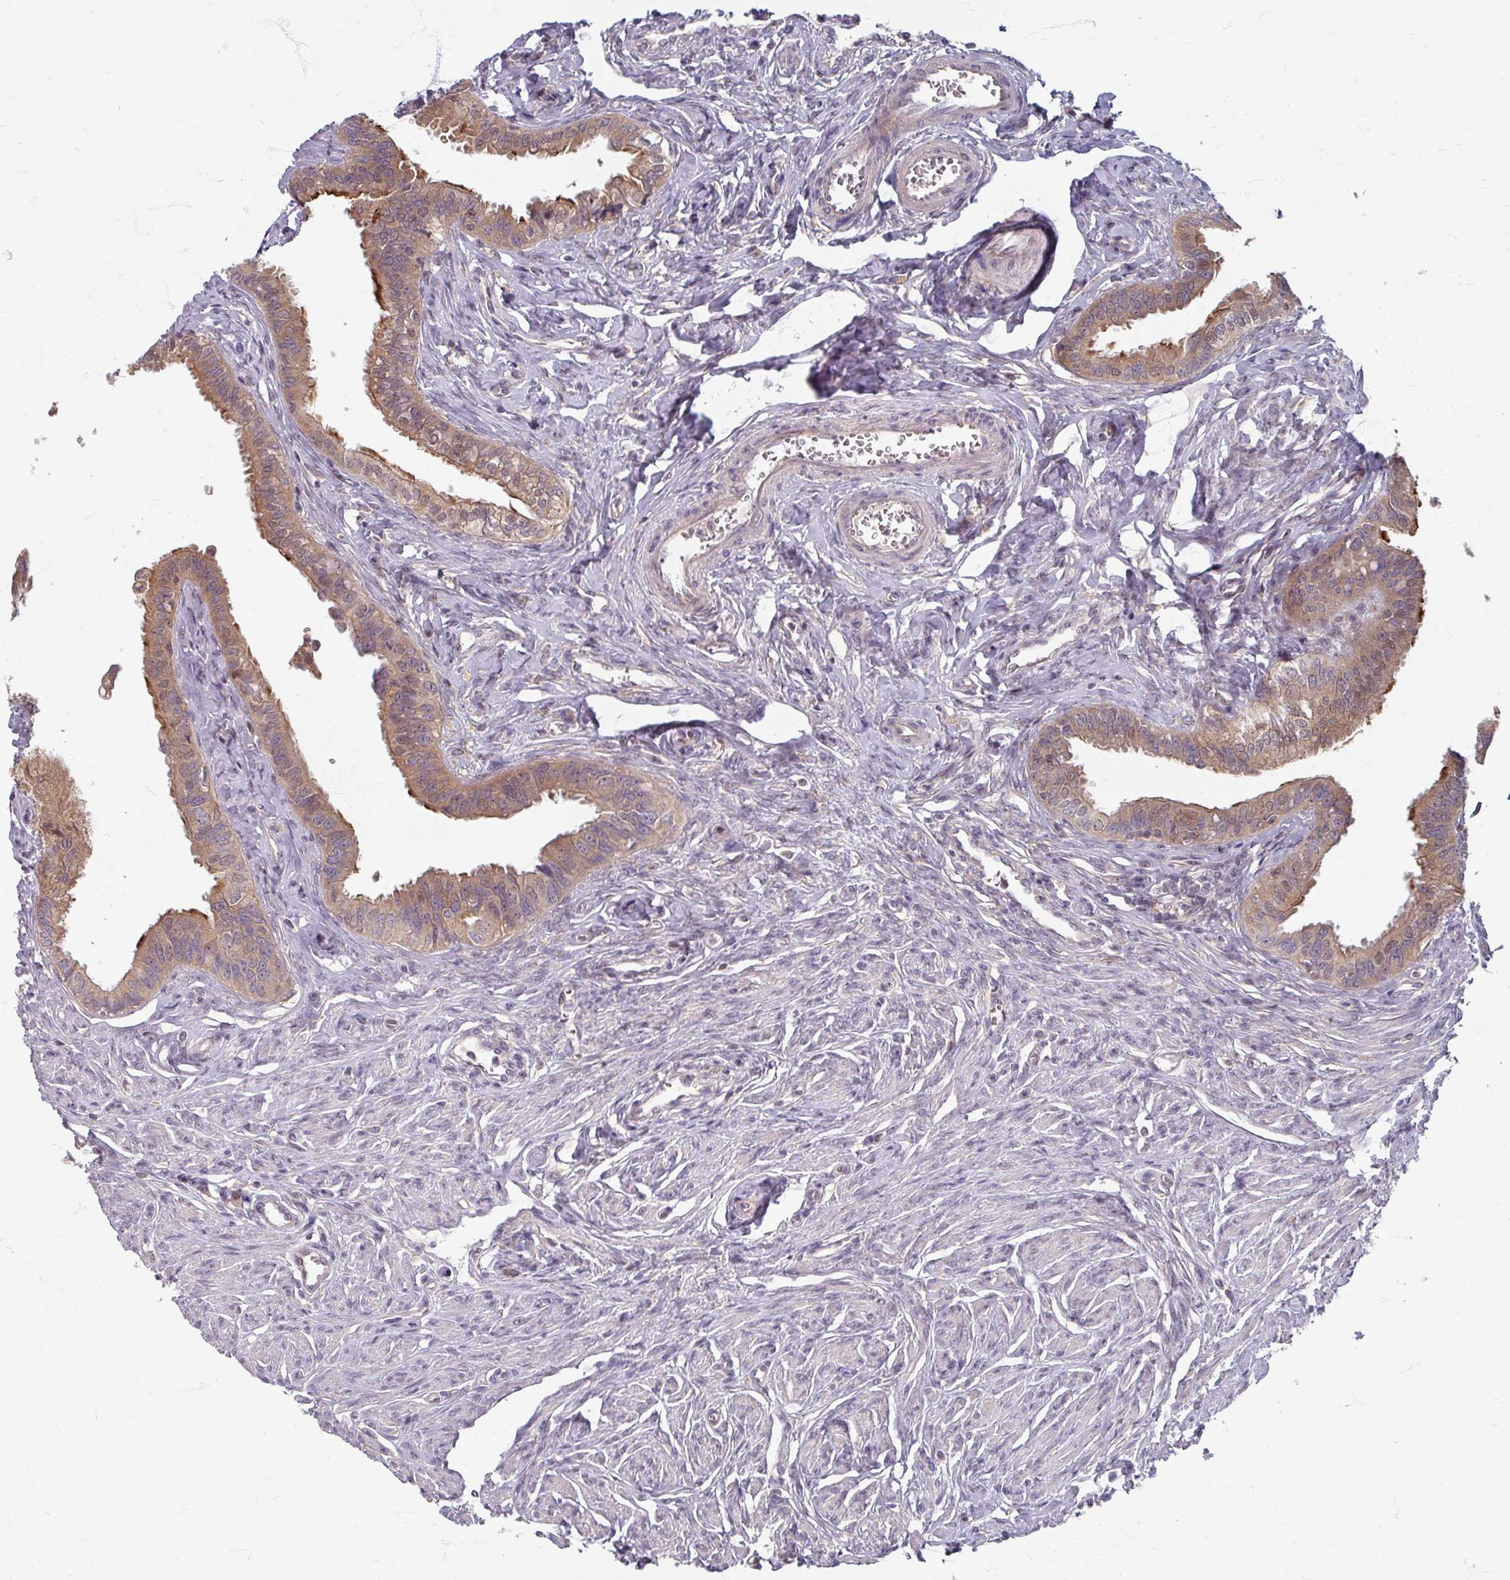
{"staining": {"intensity": "moderate", "quantity": ">75%", "location": "cytoplasmic/membranous"}, "tissue": "fallopian tube", "cell_type": "Glandular cells", "image_type": "normal", "snomed": [{"axis": "morphology", "description": "Normal tissue, NOS"}, {"axis": "morphology", "description": "Carcinoma, NOS"}, {"axis": "topography", "description": "Fallopian tube"}, {"axis": "topography", "description": "Ovary"}], "caption": "Immunohistochemistry (IHC) of benign human fallopian tube demonstrates medium levels of moderate cytoplasmic/membranous staining in about >75% of glandular cells. Using DAB (brown) and hematoxylin (blue) stains, captured at high magnification using brightfield microscopy.", "gene": "STAM", "patient": {"sex": "female", "age": 59}}